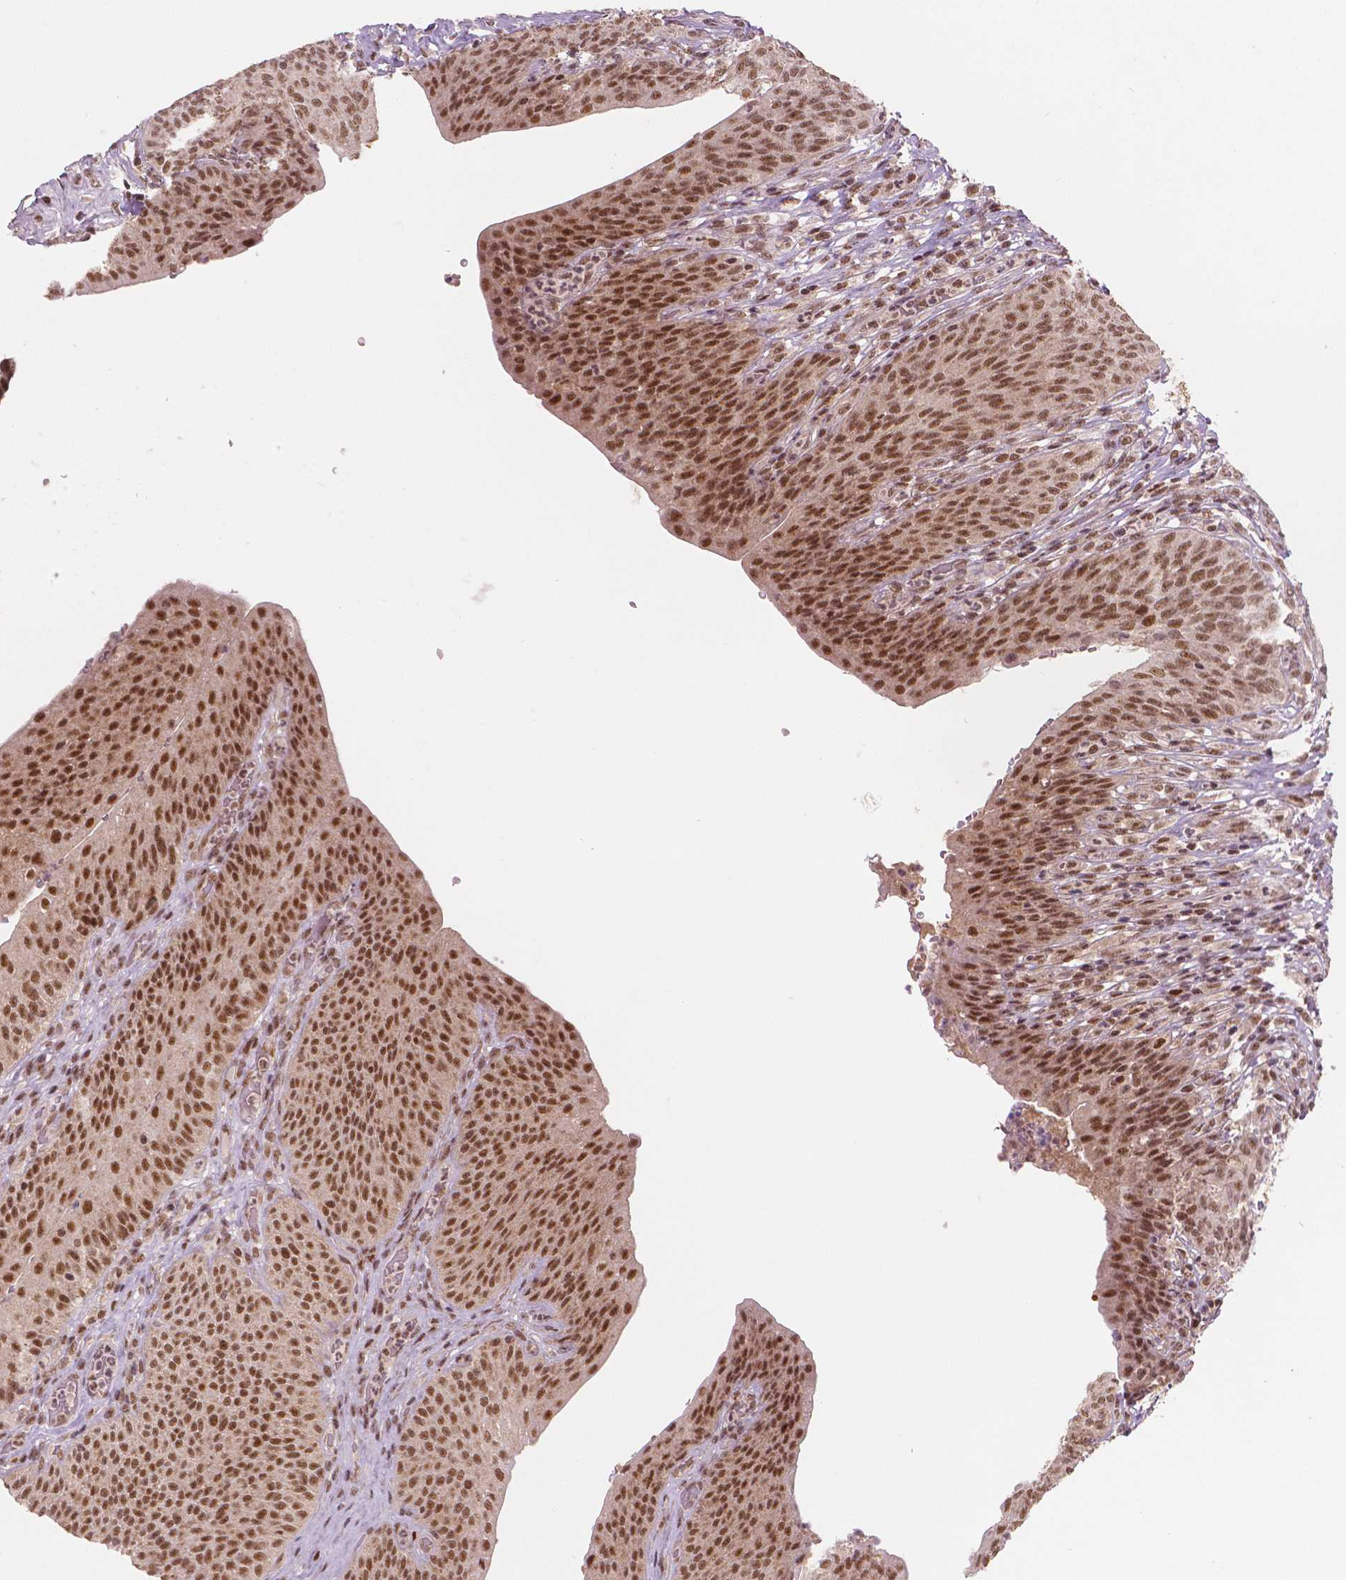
{"staining": {"intensity": "moderate", "quantity": ">75%", "location": "nuclear"}, "tissue": "urinary bladder", "cell_type": "Urothelial cells", "image_type": "normal", "snomed": [{"axis": "morphology", "description": "Normal tissue, NOS"}, {"axis": "topography", "description": "Urinary bladder"}, {"axis": "topography", "description": "Peripheral nerve tissue"}], "caption": "Protein staining demonstrates moderate nuclear positivity in approximately >75% of urothelial cells in unremarkable urinary bladder.", "gene": "NSD2", "patient": {"sex": "male", "age": 66}}